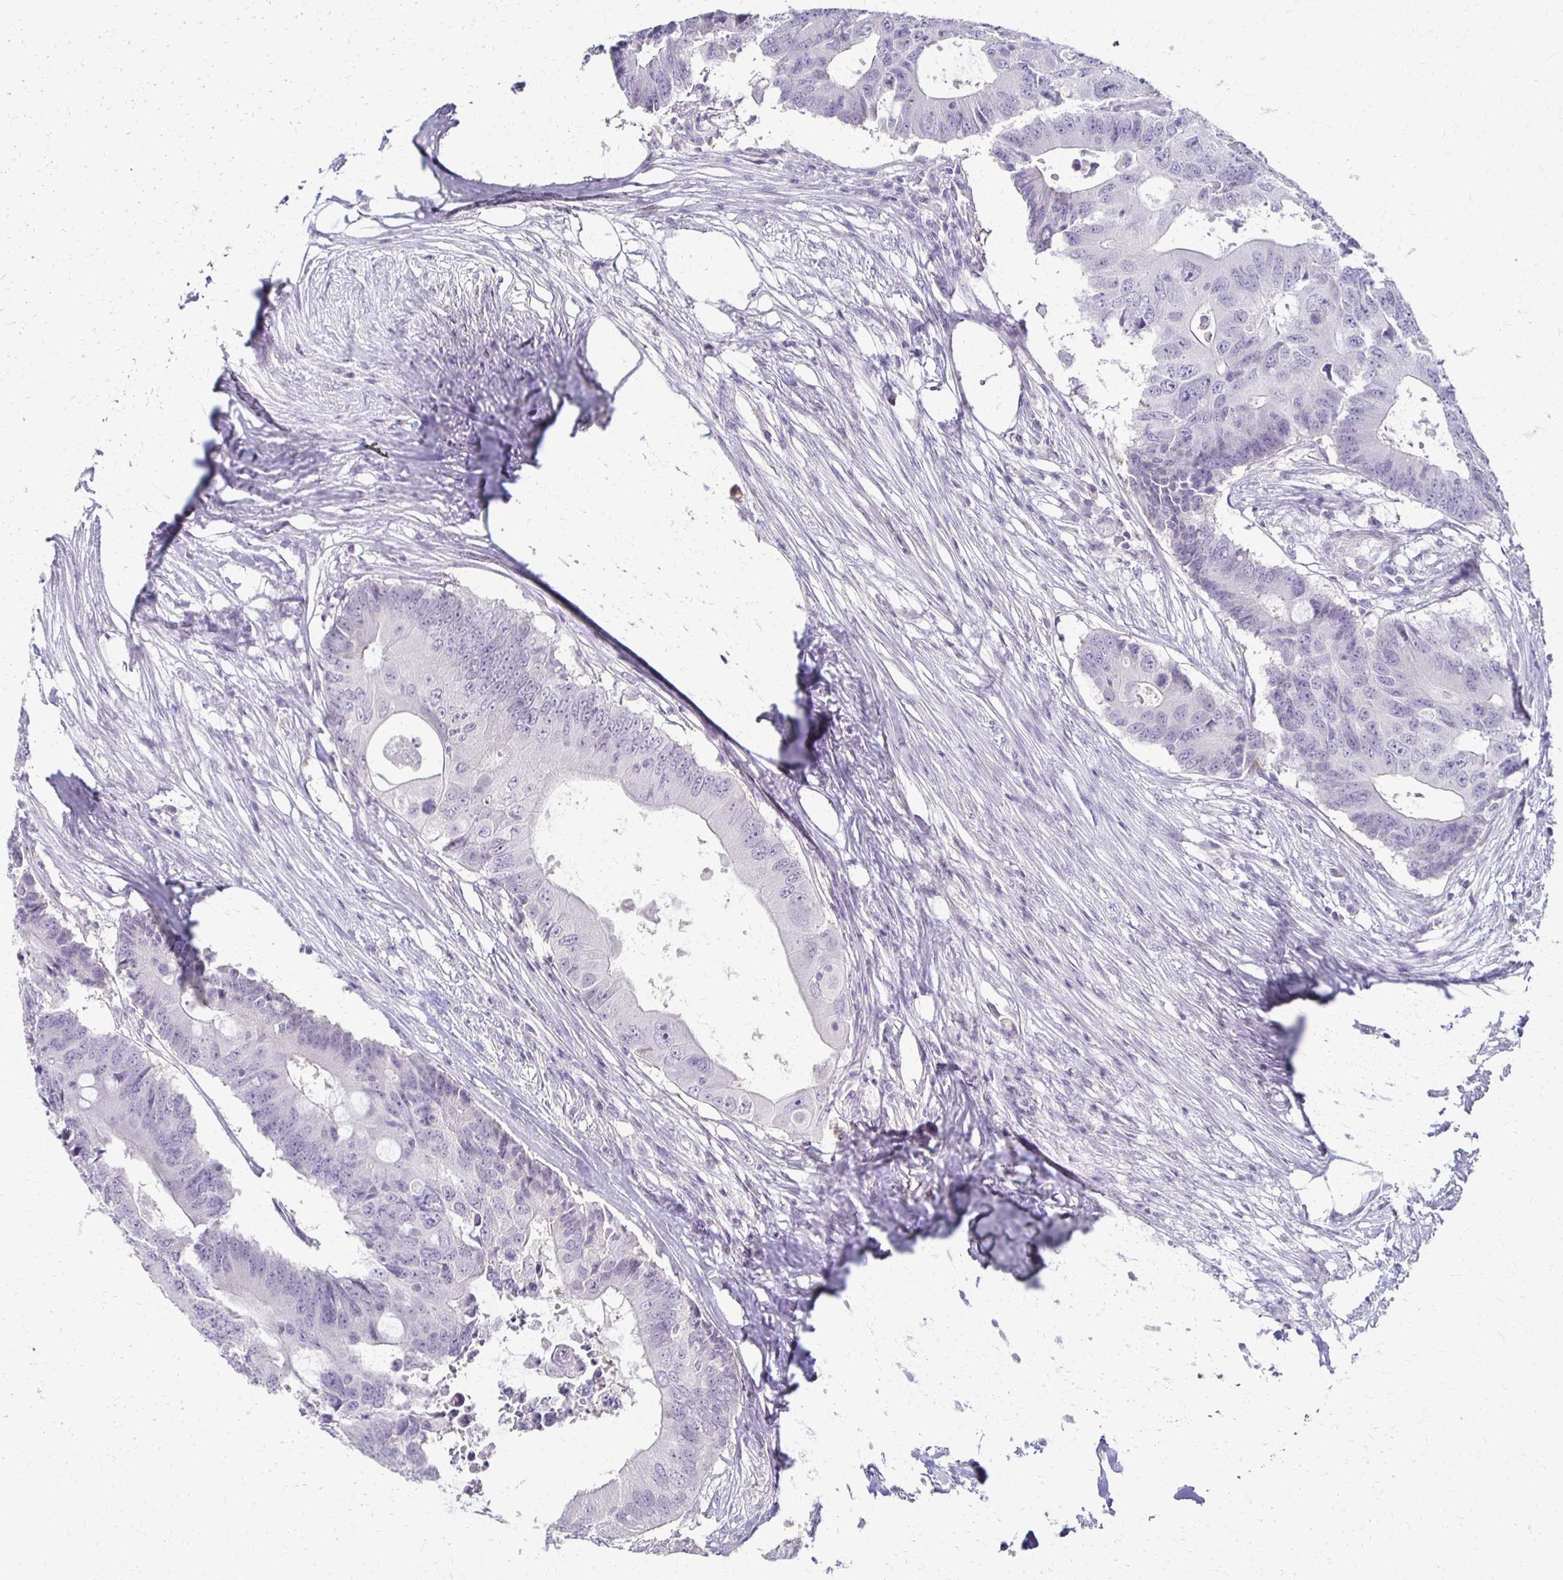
{"staining": {"intensity": "negative", "quantity": "none", "location": "none"}, "tissue": "colorectal cancer", "cell_type": "Tumor cells", "image_type": "cancer", "snomed": [{"axis": "morphology", "description": "Adenocarcinoma, NOS"}, {"axis": "topography", "description": "Colon"}], "caption": "Immunohistochemical staining of adenocarcinoma (colorectal) displays no significant expression in tumor cells. (Brightfield microscopy of DAB IHC at high magnification).", "gene": "FOXO4", "patient": {"sex": "male", "age": 71}}